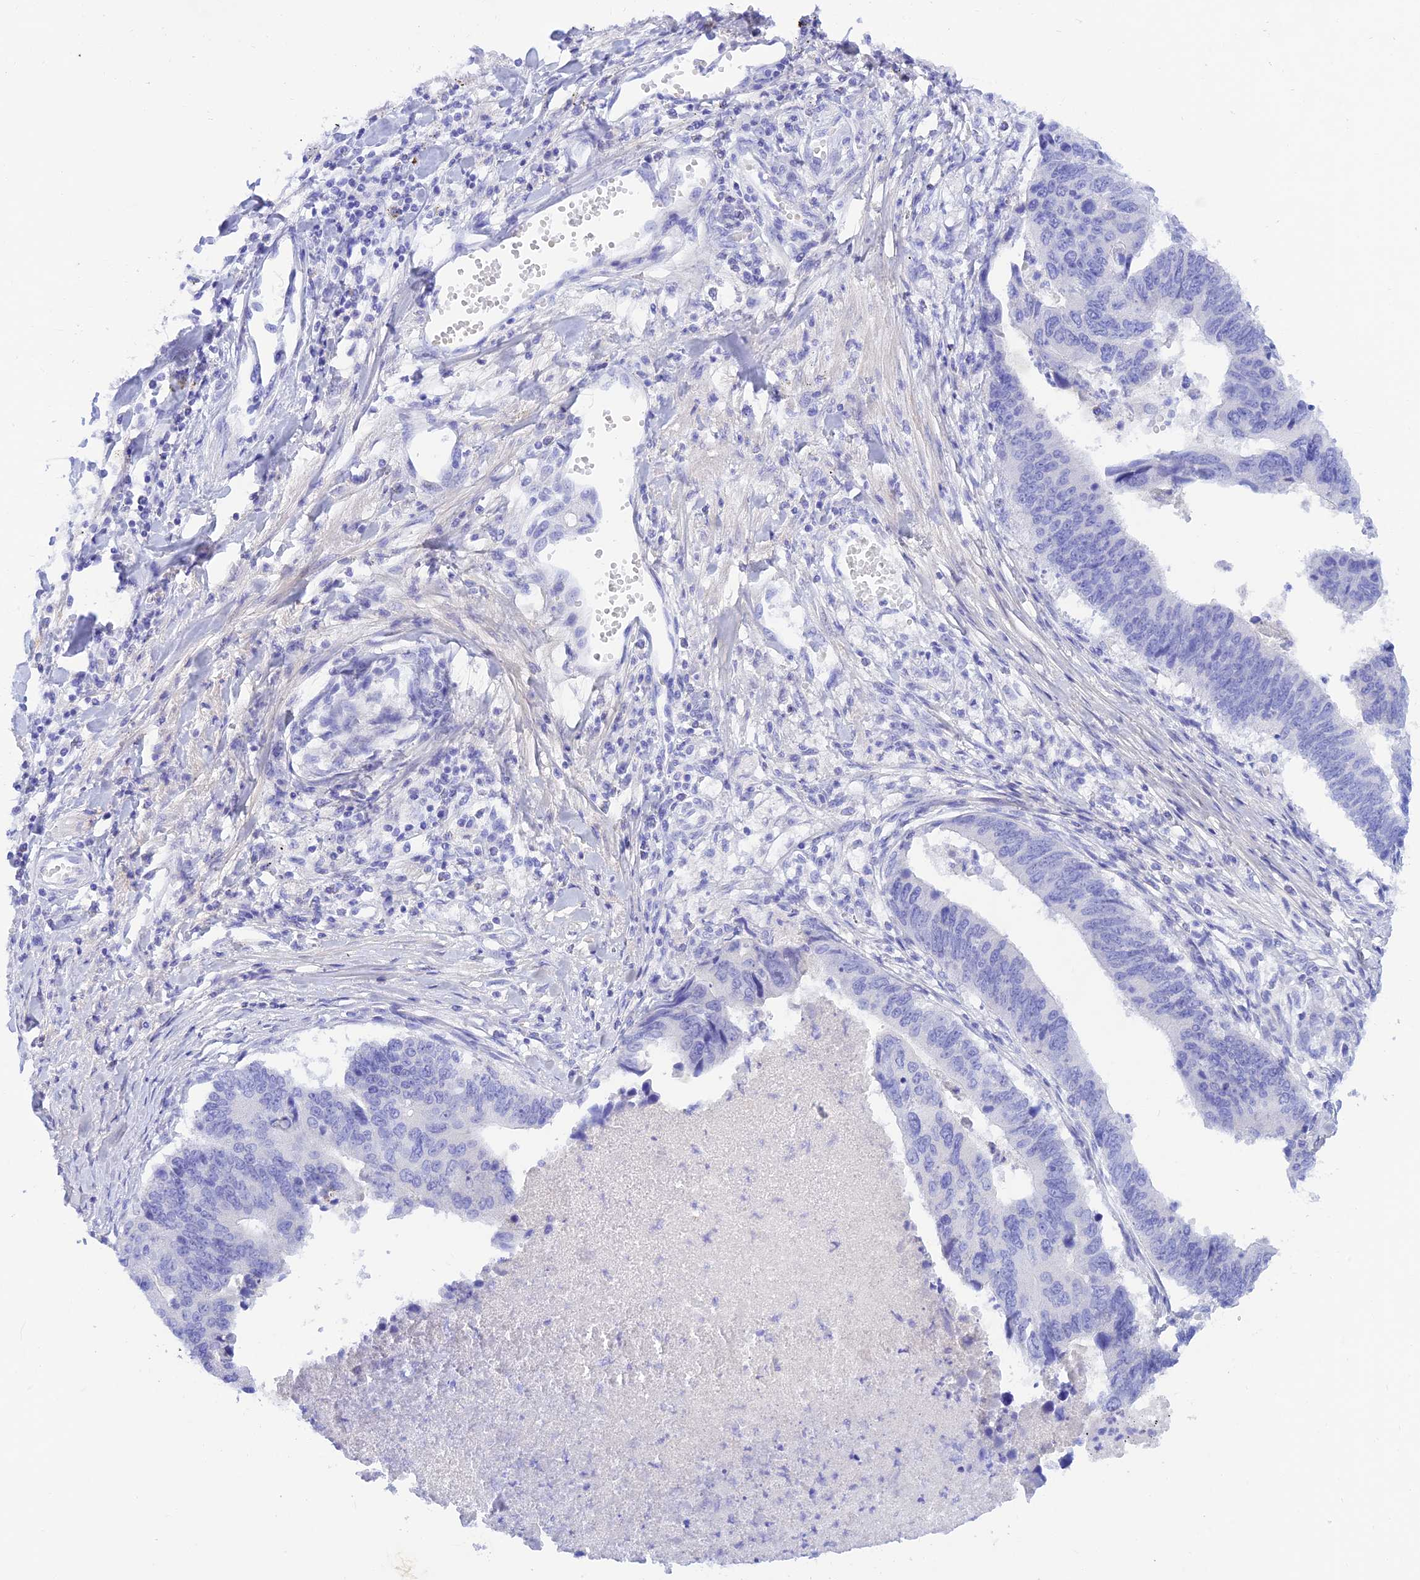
{"staining": {"intensity": "negative", "quantity": "none", "location": "none"}, "tissue": "stomach cancer", "cell_type": "Tumor cells", "image_type": "cancer", "snomed": [{"axis": "morphology", "description": "Adenocarcinoma, NOS"}, {"axis": "topography", "description": "Stomach"}], "caption": "Adenocarcinoma (stomach) was stained to show a protein in brown. There is no significant staining in tumor cells.", "gene": "PRNP", "patient": {"sex": "male", "age": 59}}